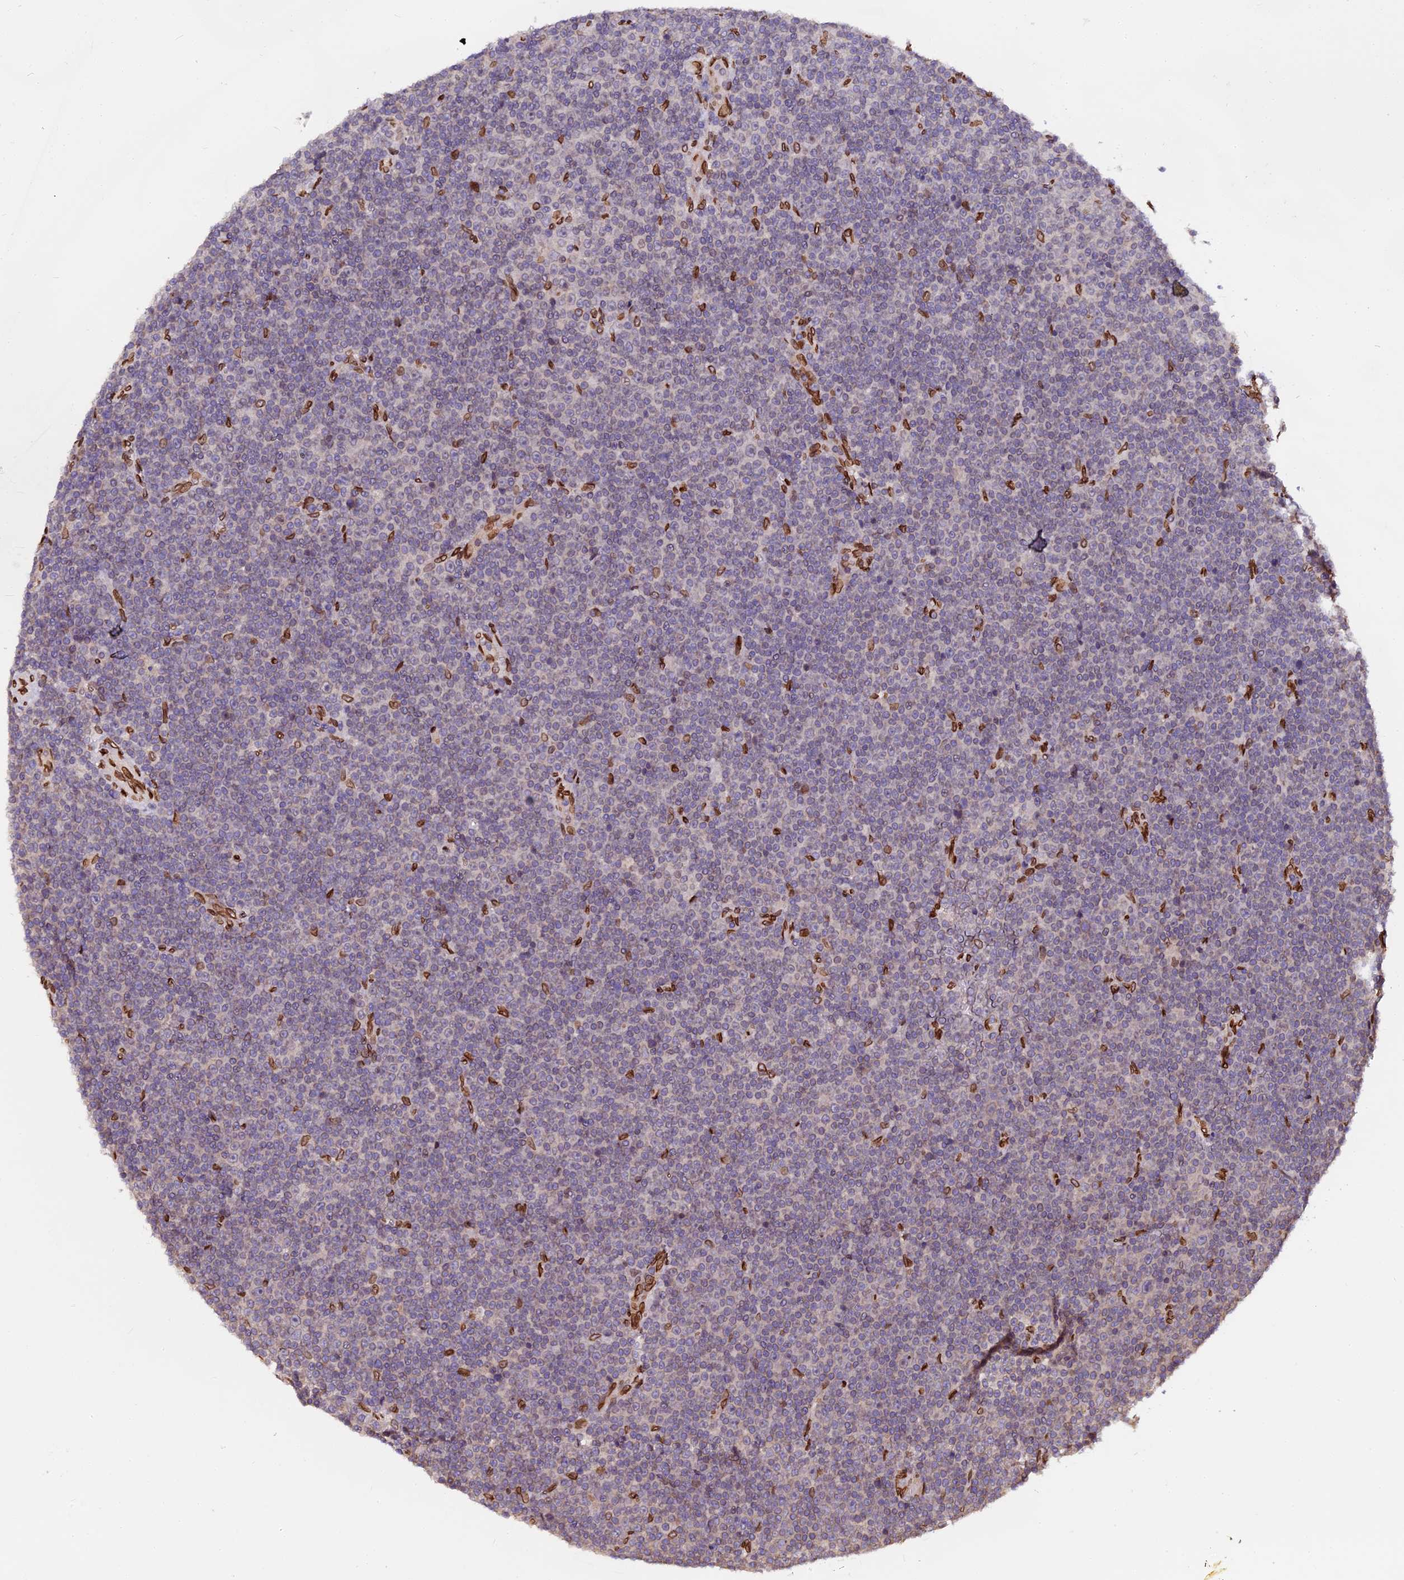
{"staining": {"intensity": "negative", "quantity": "none", "location": "none"}, "tissue": "lymphoma", "cell_type": "Tumor cells", "image_type": "cancer", "snomed": [{"axis": "morphology", "description": "Malignant lymphoma, non-Hodgkin's type, Low grade"}, {"axis": "topography", "description": "Lymph node"}], "caption": "Low-grade malignant lymphoma, non-Hodgkin's type was stained to show a protein in brown. There is no significant positivity in tumor cells. (Immunohistochemistry (ihc), brightfield microscopy, high magnification).", "gene": "ANAPC5", "patient": {"sex": "female", "age": 67}}